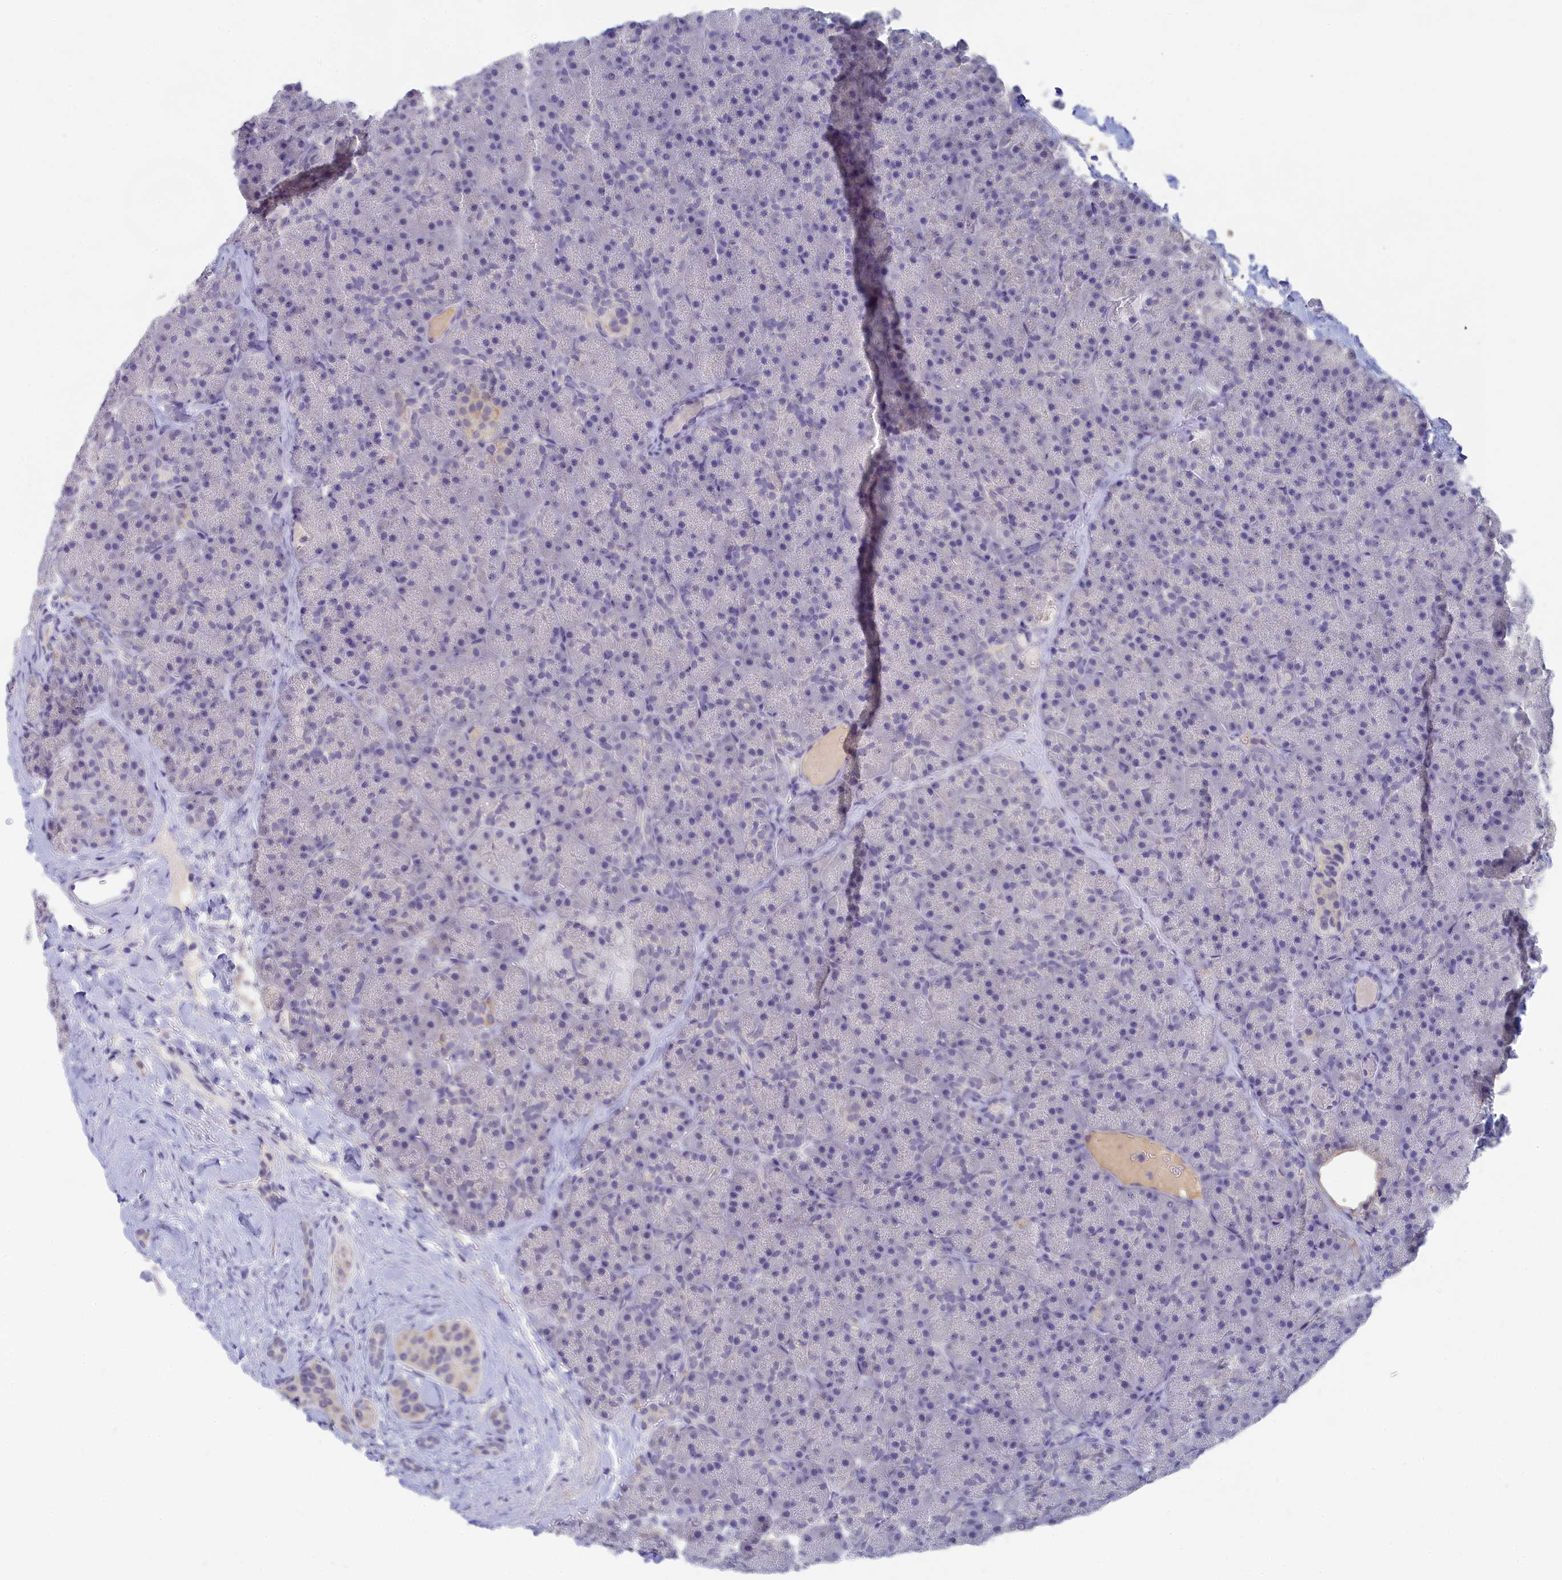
{"staining": {"intensity": "negative", "quantity": "none", "location": "none"}, "tissue": "pancreas", "cell_type": "Exocrine glandular cells", "image_type": "normal", "snomed": [{"axis": "morphology", "description": "Normal tissue, NOS"}, {"axis": "topography", "description": "Pancreas"}], "caption": "This is an immunohistochemistry (IHC) image of benign pancreas. There is no staining in exocrine glandular cells.", "gene": "LRIF1", "patient": {"sex": "male", "age": 36}}